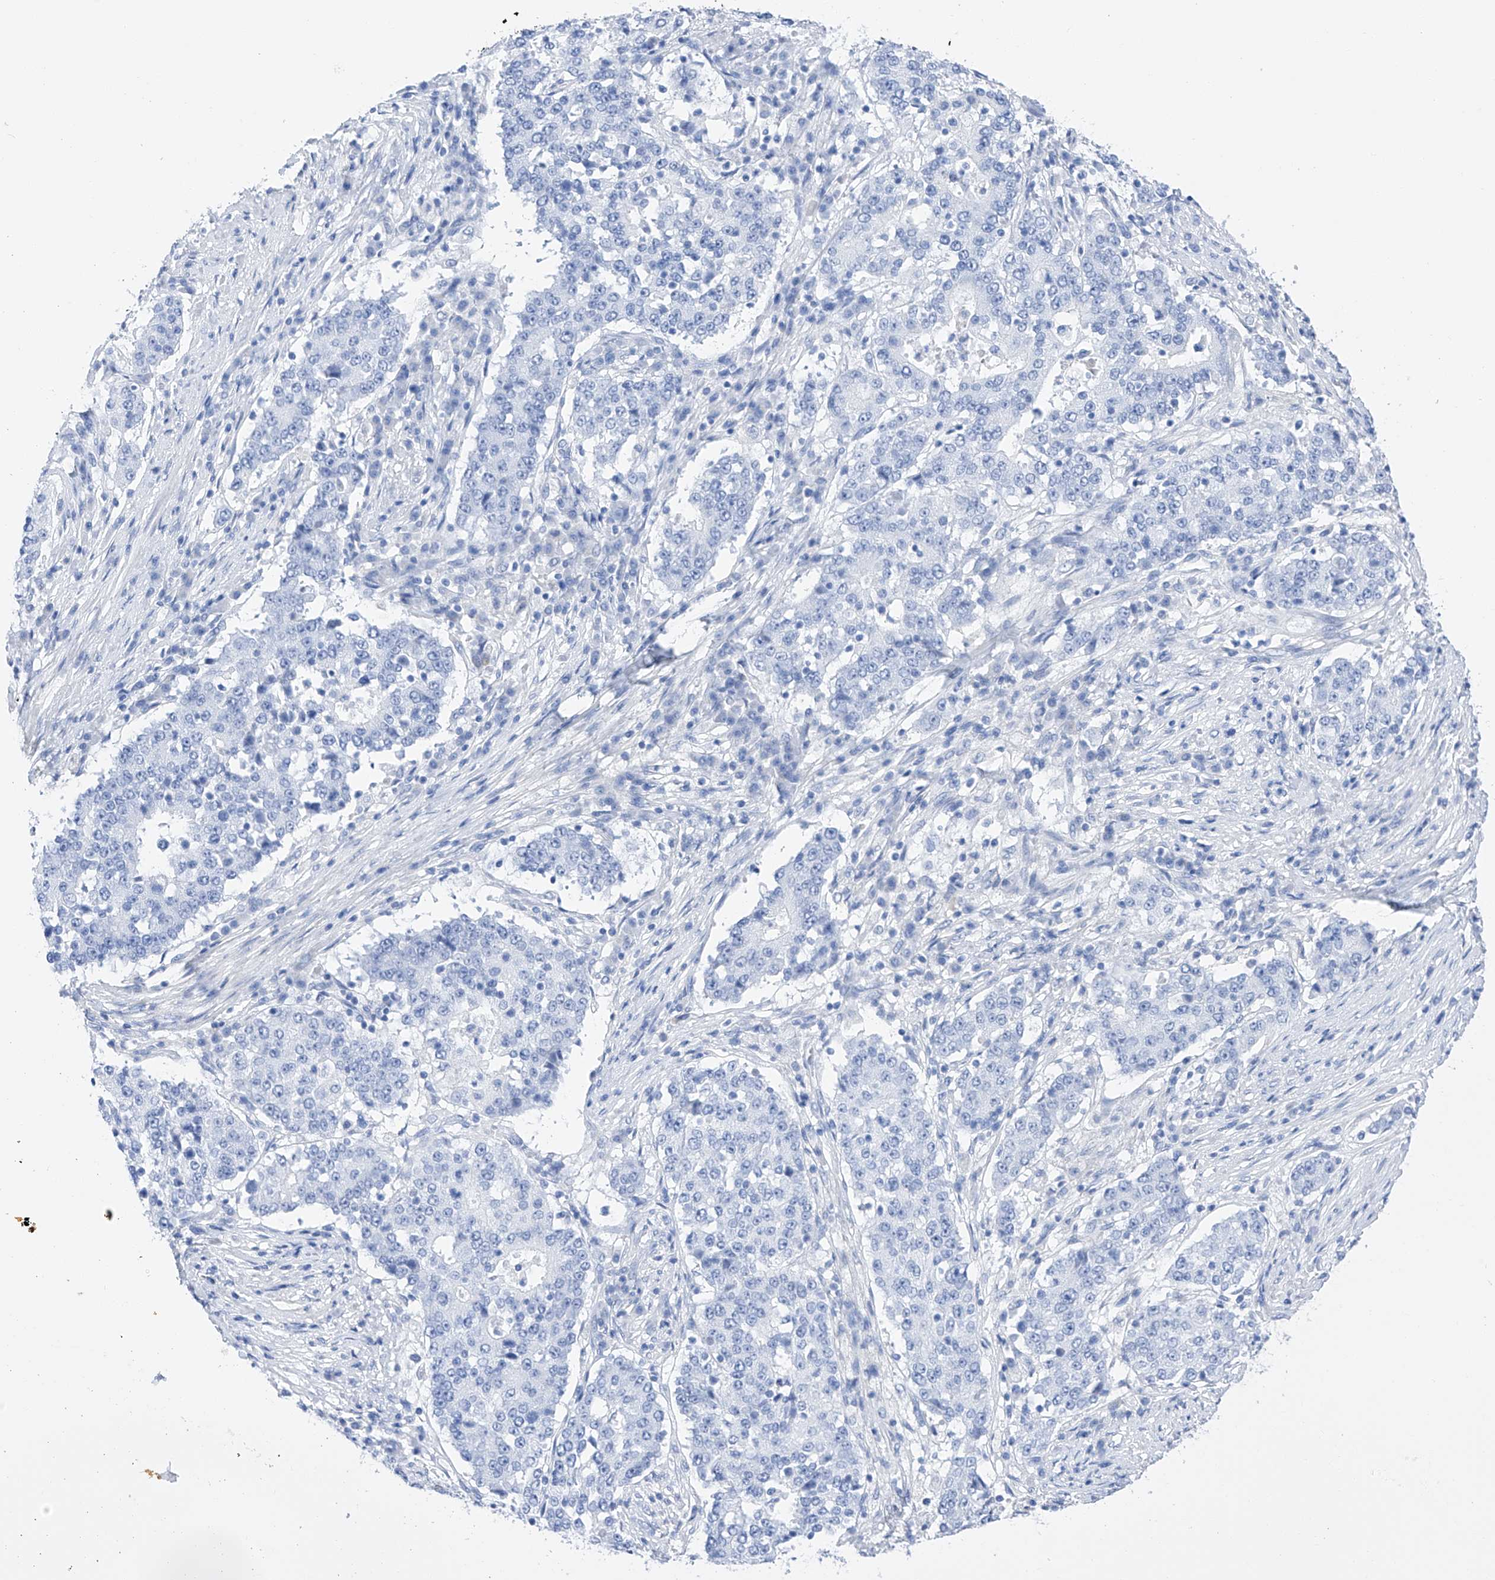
{"staining": {"intensity": "negative", "quantity": "none", "location": "none"}, "tissue": "stomach cancer", "cell_type": "Tumor cells", "image_type": "cancer", "snomed": [{"axis": "morphology", "description": "Adenocarcinoma, NOS"}, {"axis": "topography", "description": "Stomach"}], "caption": "Adenocarcinoma (stomach) was stained to show a protein in brown. There is no significant staining in tumor cells.", "gene": "FLG", "patient": {"sex": "male", "age": 59}}